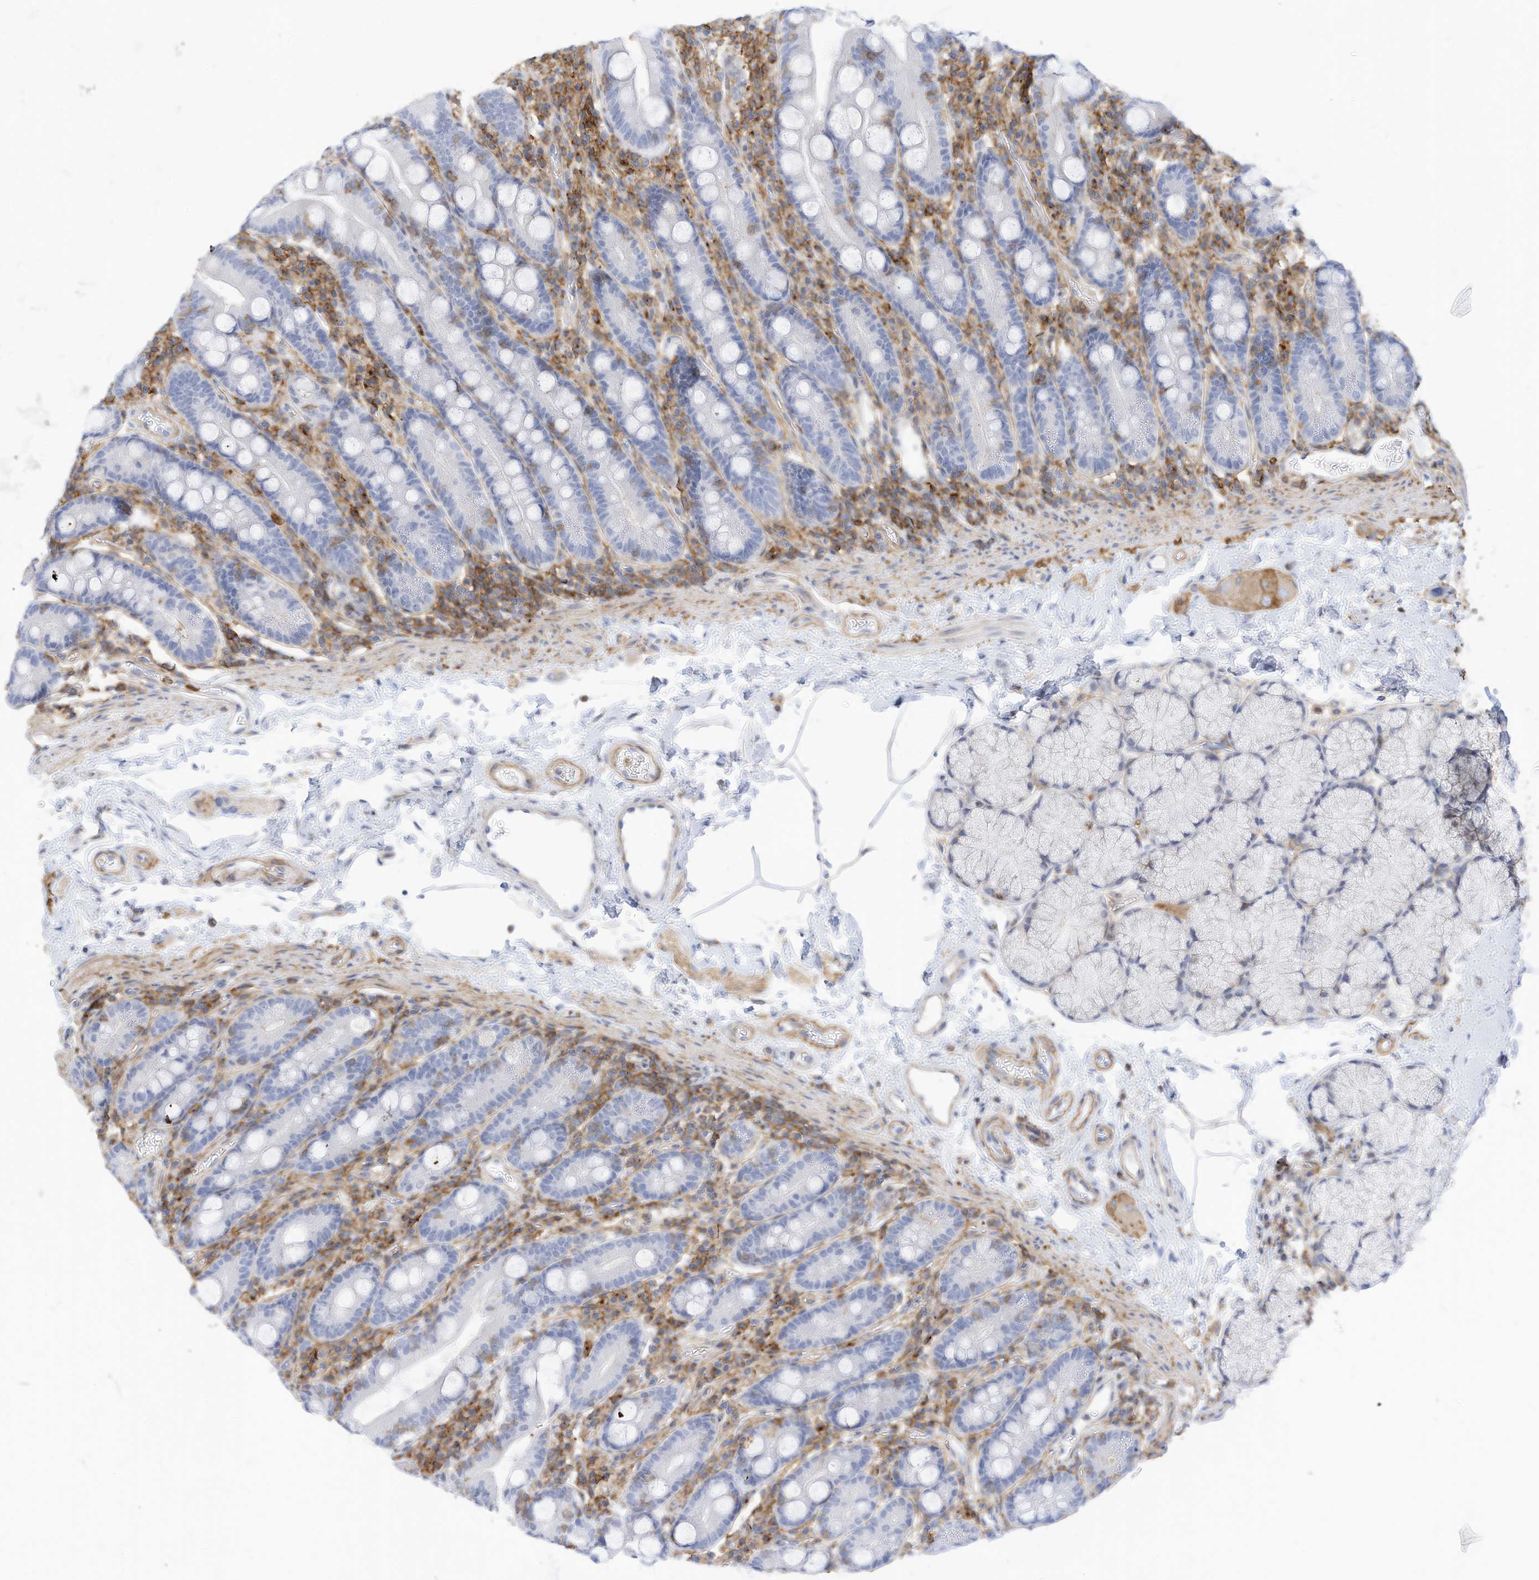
{"staining": {"intensity": "negative", "quantity": "none", "location": "none"}, "tissue": "duodenum", "cell_type": "Glandular cells", "image_type": "normal", "snomed": [{"axis": "morphology", "description": "Normal tissue, NOS"}, {"axis": "topography", "description": "Duodenum"}], "caption": "A high-resolution histopathology image shows immunohistochemistry (IHC) staining of normal duodenum, which reveals no significant expression in glandular cells. (Stains: DAB (3,3'-diaminobenzidine) immunohistochemistry with hematoxylin counter stain, Microscopy: brightfield microscopy at high magnification).", "gene": "TXNDC9", "patient": {"sex": "male", "age": 35}}